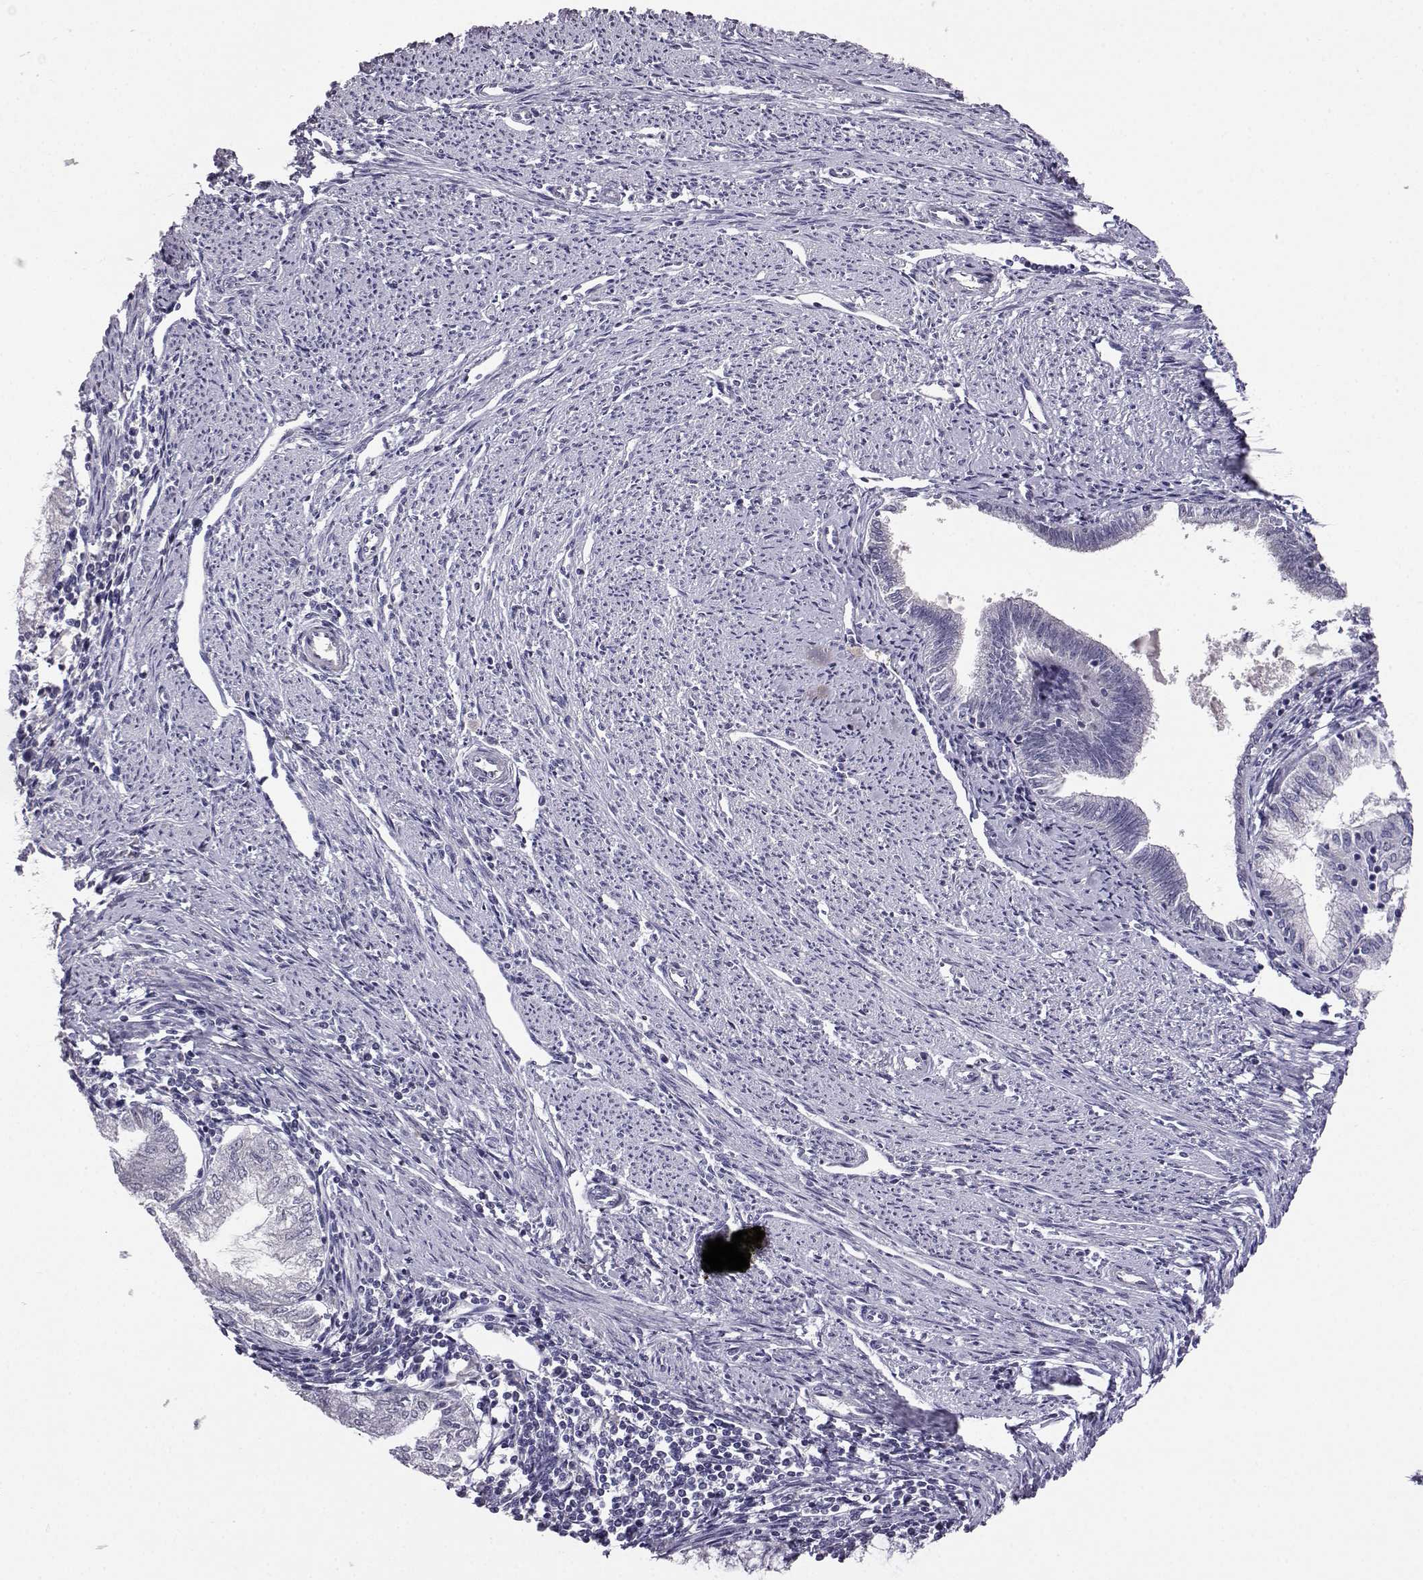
{"staining": {"intensity": "negative", "quantity": "none", "location": "none"}, "tissue": "endometrial cancer", "cell_type": "Tumor cells", "image_type": "cancer", "snomed": [{"axis": "morphology", "description": "Adenocarcinoma, NOS"}, {"axis": "topography", "description": "Endometrium"}], "caption": "Photomicrograph shows no protein expression in tumor cells of endometrial adenocarcinoma tissue.", "gene": "AKR1B1", "patient": {"sex": "female", "age": 79}}